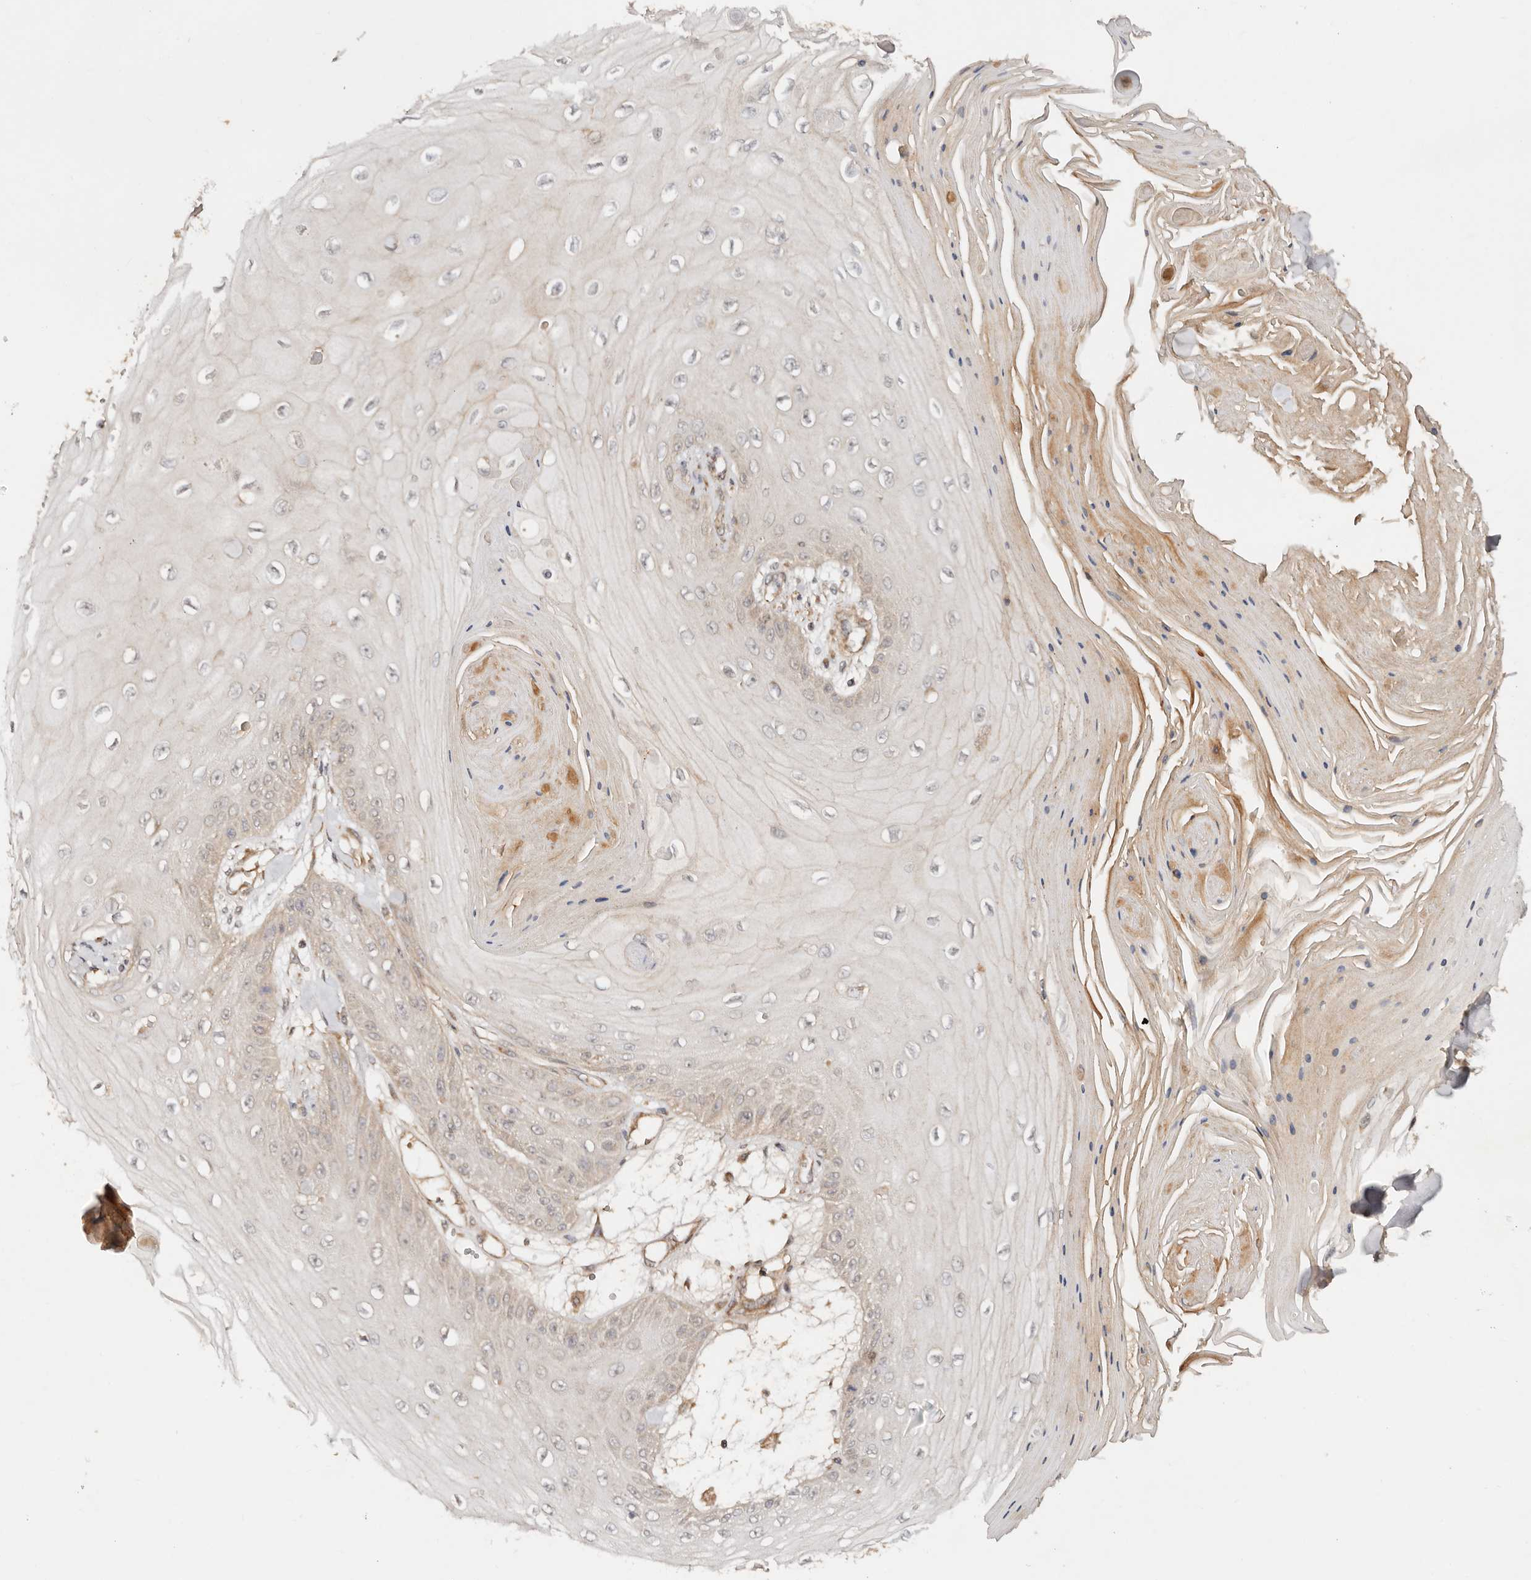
{"staining": {"intensity": "weak", "quantity": "25%-75%", "location": "cytoplasmic/membranous"}, "tissue": "skin cancer", "cell_type": "Tumor cells", "image_type": "cancer", "snomed": [{"axis": "morphology", "description": "Squamous cell carcinoma, NOS"}, {"axis": "topography", "description": "Skin"}], "caption": "Tumor cells show weak cytoplasmic/membranous positivity in about 25%-75% of cells in skin cancer.", "gene": "DENND11", "patient": {"sex": "male", "age": 74}}